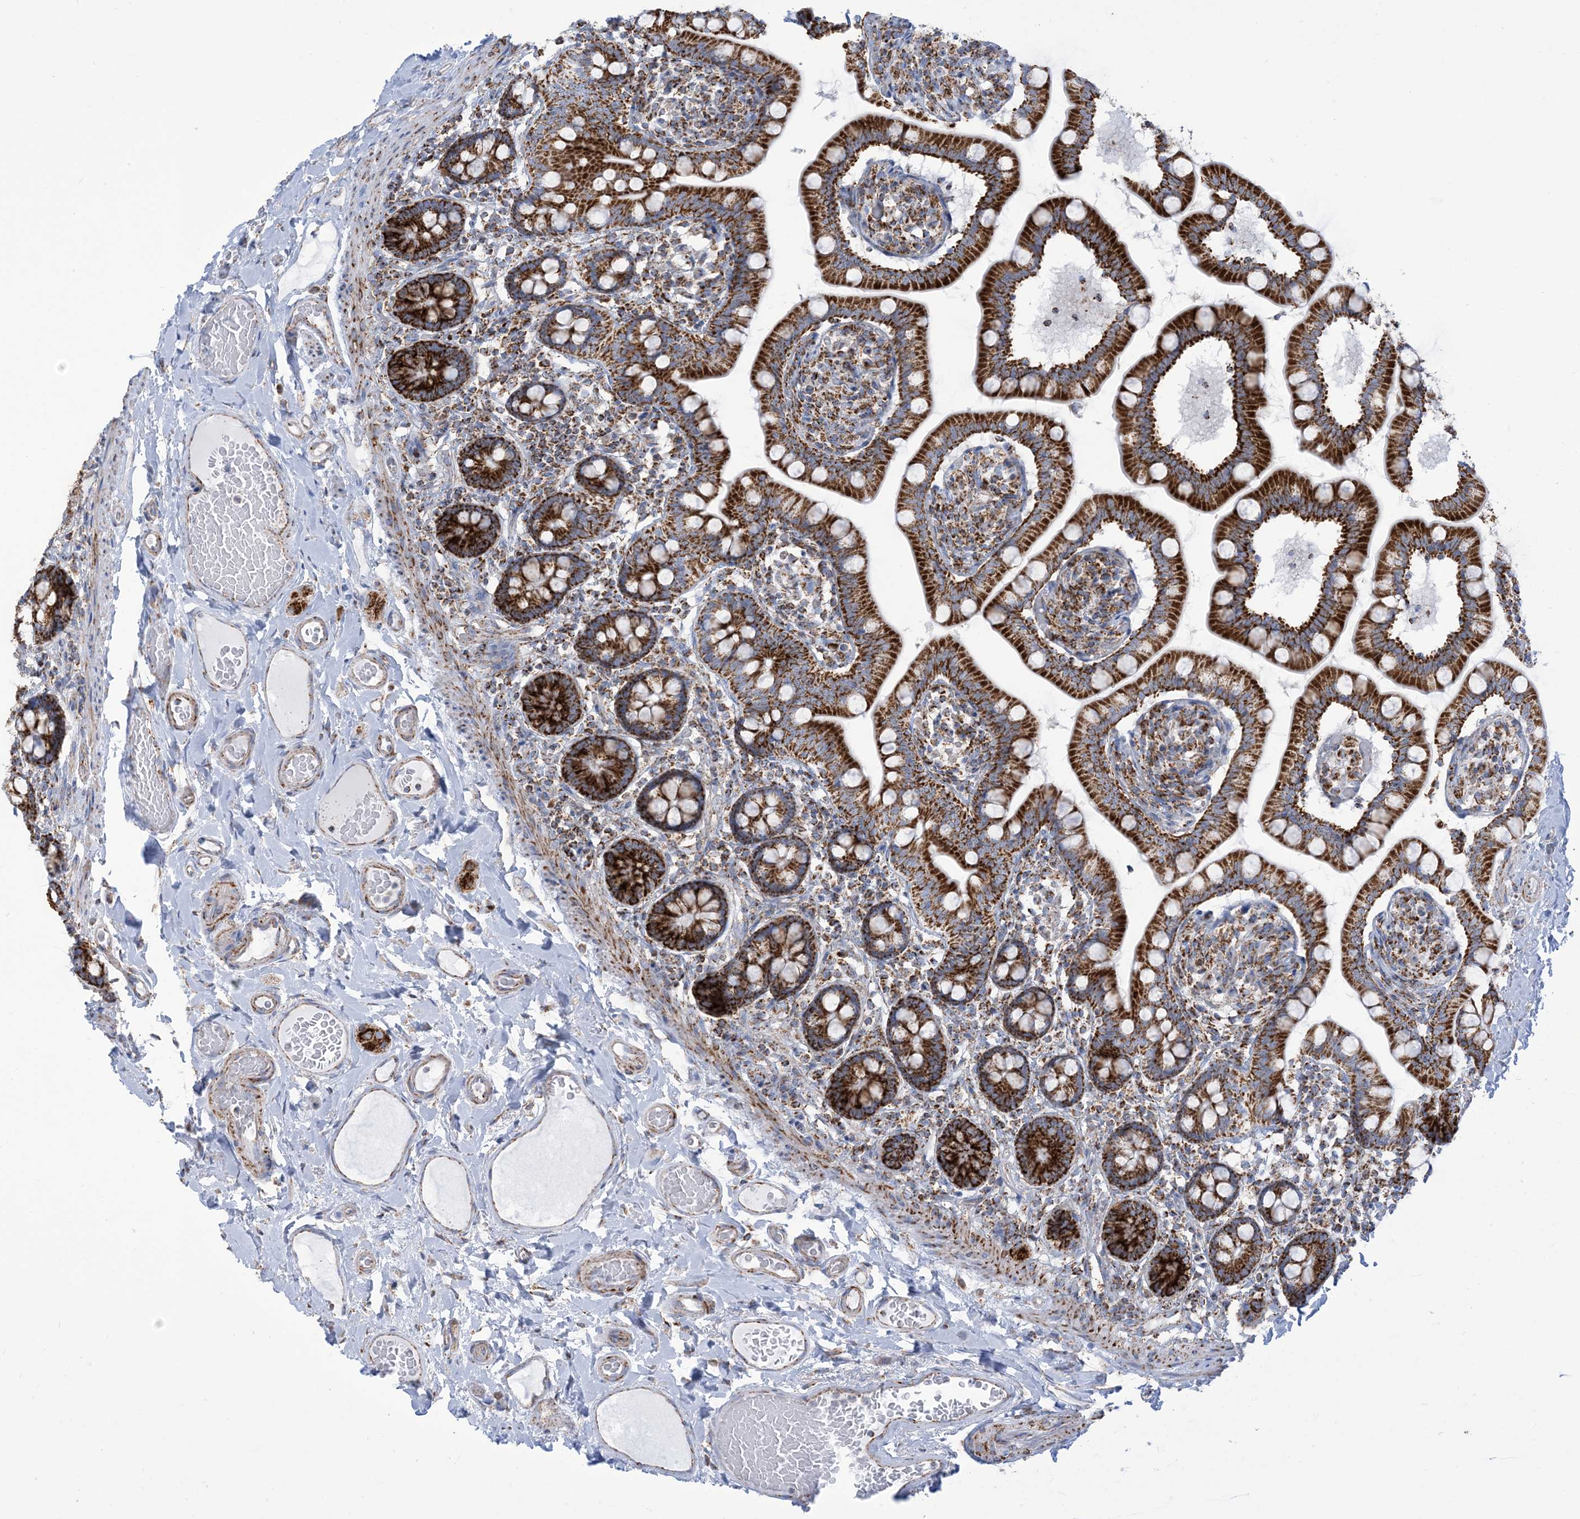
{"staining": {"intensity": "strong", "quantity": ">75%", "location": "cytoplasmic/membranous"}, "tissue": "small intestine", "cell_type": "Glandular cells", "image_type": "normal", "snomed": [{"axis": "morphology", "description": "Normal tissue, NOS"}, {"axis": "topography", "description": "Small intestine"}], "caption": "An IHC image of normal tissue is shown. Protein staining in brown shows strong cytoplasmic/membranous positivity in small intestine within glandular cells.", "gene": "SAMM50", "patient": {"sex": "female", "age": 64}}